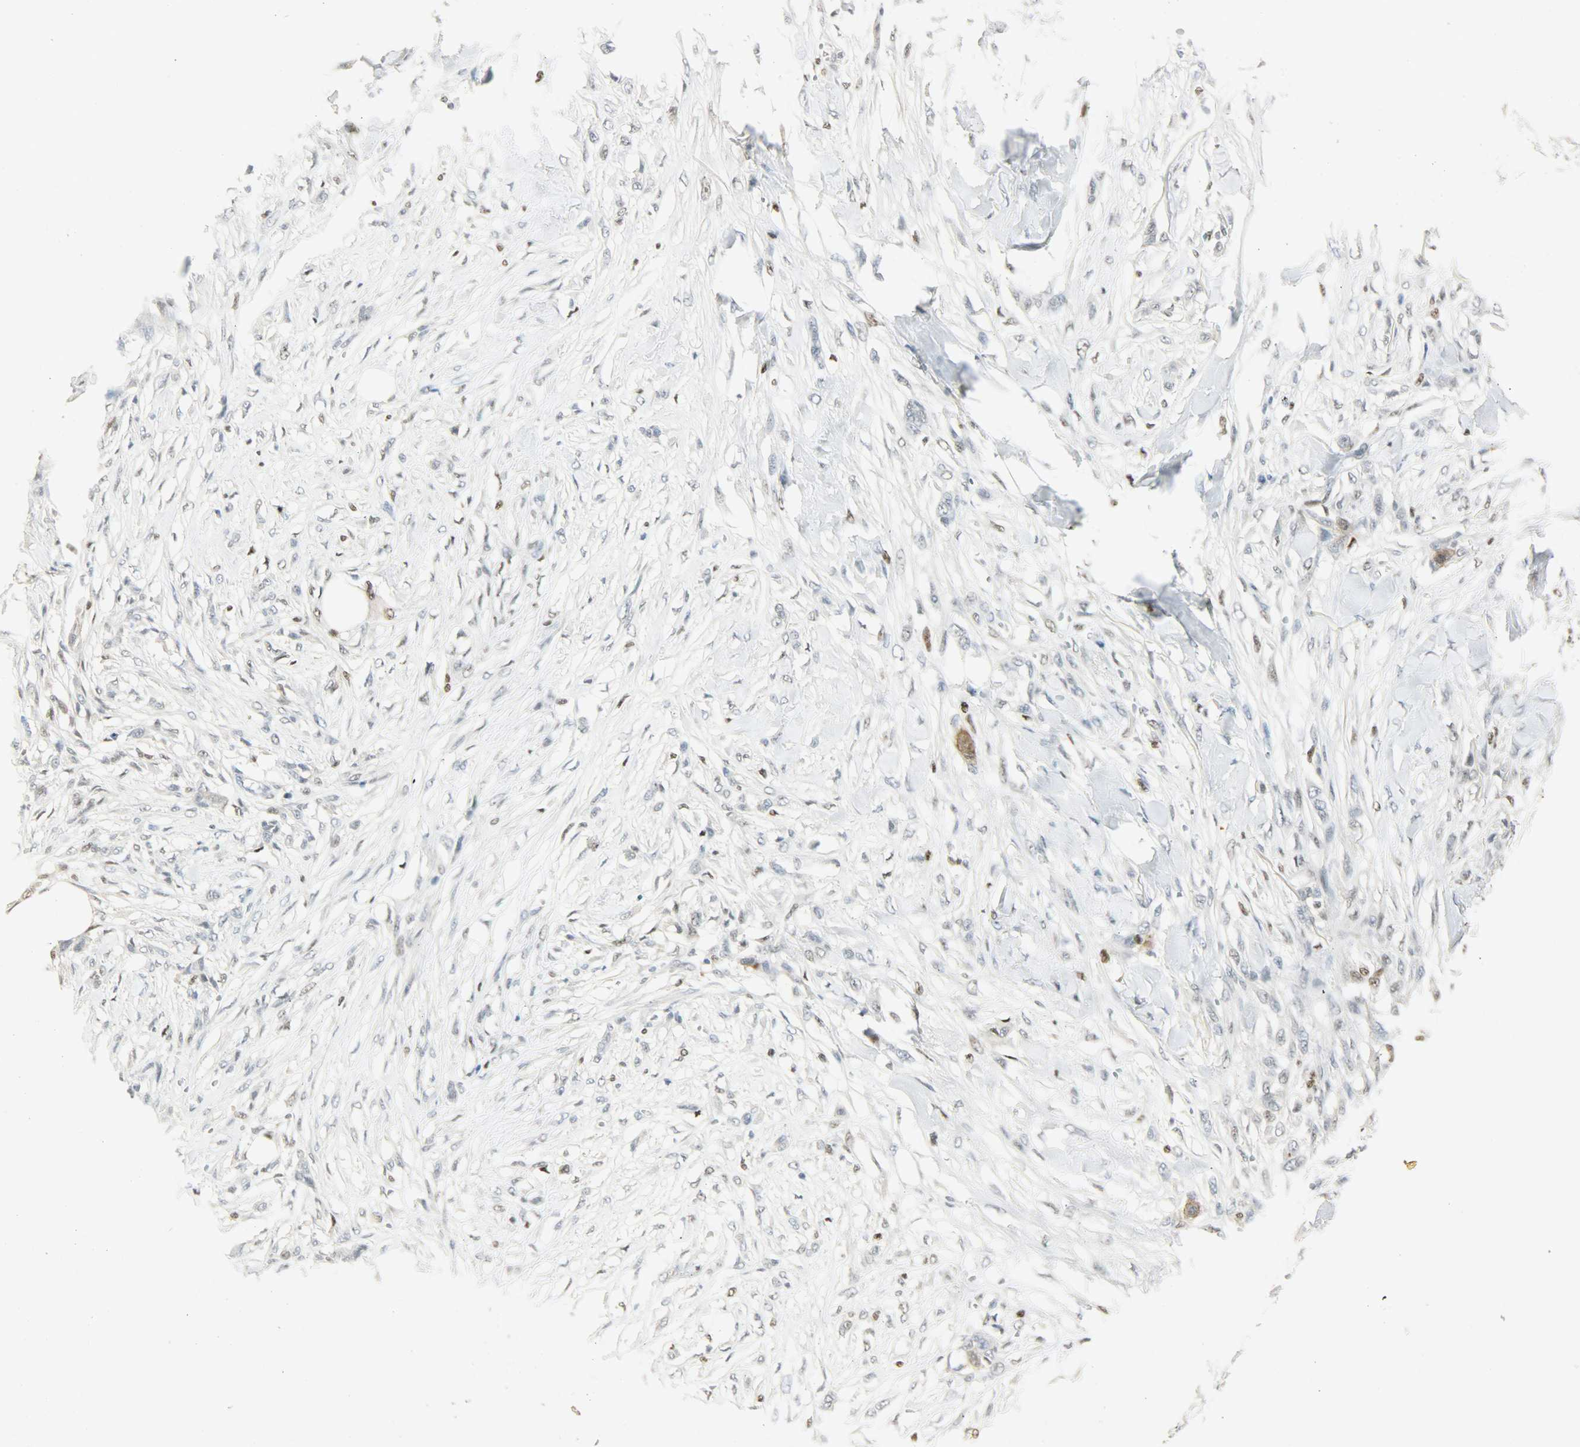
{"staining": {"intensity": "negative", "quantity": "none", "location": "none"}, "tissue": "skin cancer", "cell_type": "Tumor cells", "image_type": "cancer", "snomed": [{"axis": "morphology", "description": "Normal tissue, NOS"}, {"axis": "morphology", "description": "Squamous cell carcinoma, NOS"}, {"axis": "topography", "description": "Skin"}], "caption": "There is no significant positivity in tumor cells of skin cancer (squamous cell carcinoma).", "gene": "PPARG", "patient": {"sex": "female", "age": 59}}